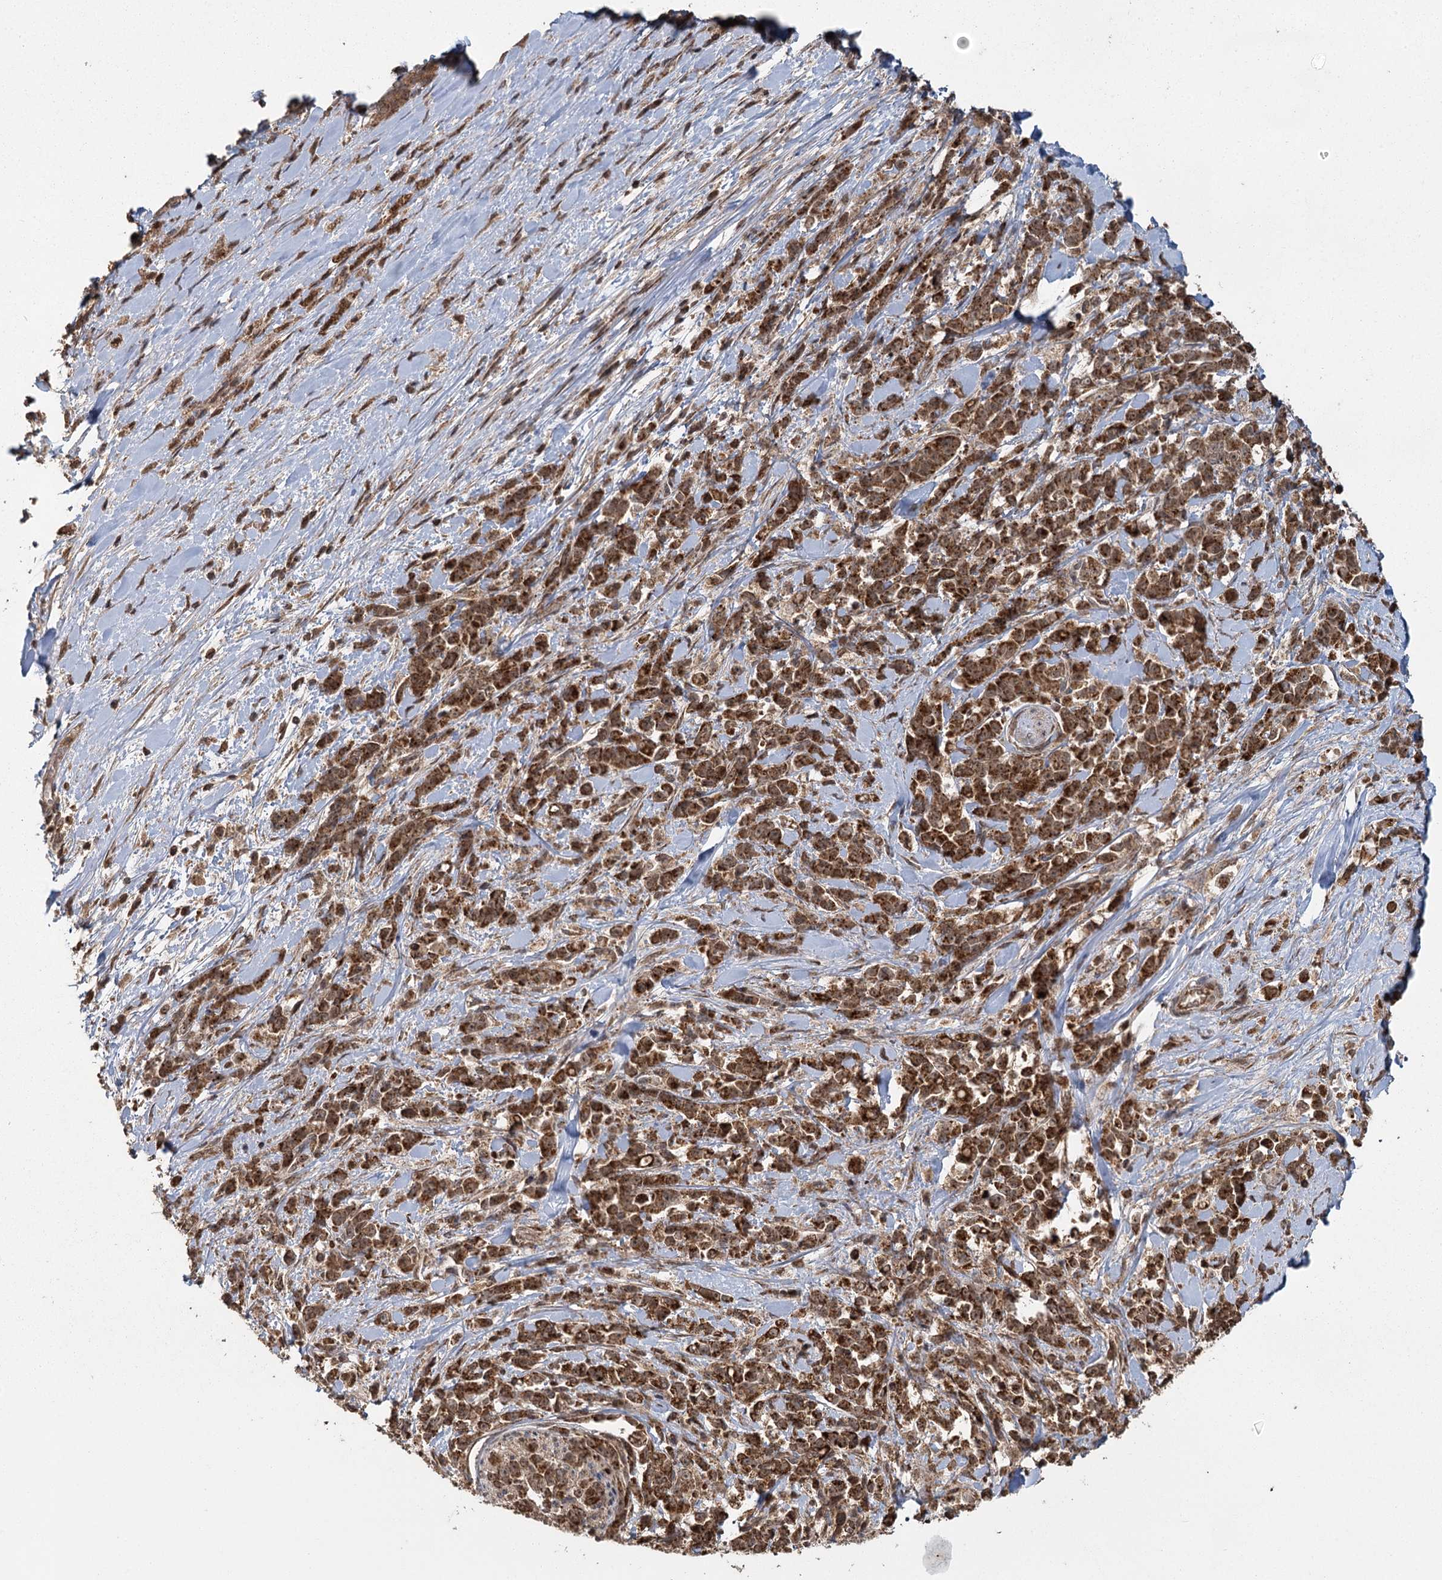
{"staining": {"intensity": "strong", "quantity": ">75%", "location": "cytoplasmic/membranous"}, "tissue": "pancreatic cancer", "cell_type": "Tumor cells", "image_type": "cancer", "snomed": [{"axis": "morphology", "description": "Normal tissue, NOS"}, {"axis": "morphology", "description": "Adenocarcinoma, NOS"}, {"axis": "topography", "description": "Pancreas"}], "caption": "An image of adenocarcinoma (pancreatic) stained for a protein demonstrates strong cytoplasmic/membranous brown staining in tumor cells.", "gene": "MICU1", "patient": {"sex": "female", "age": 64}}